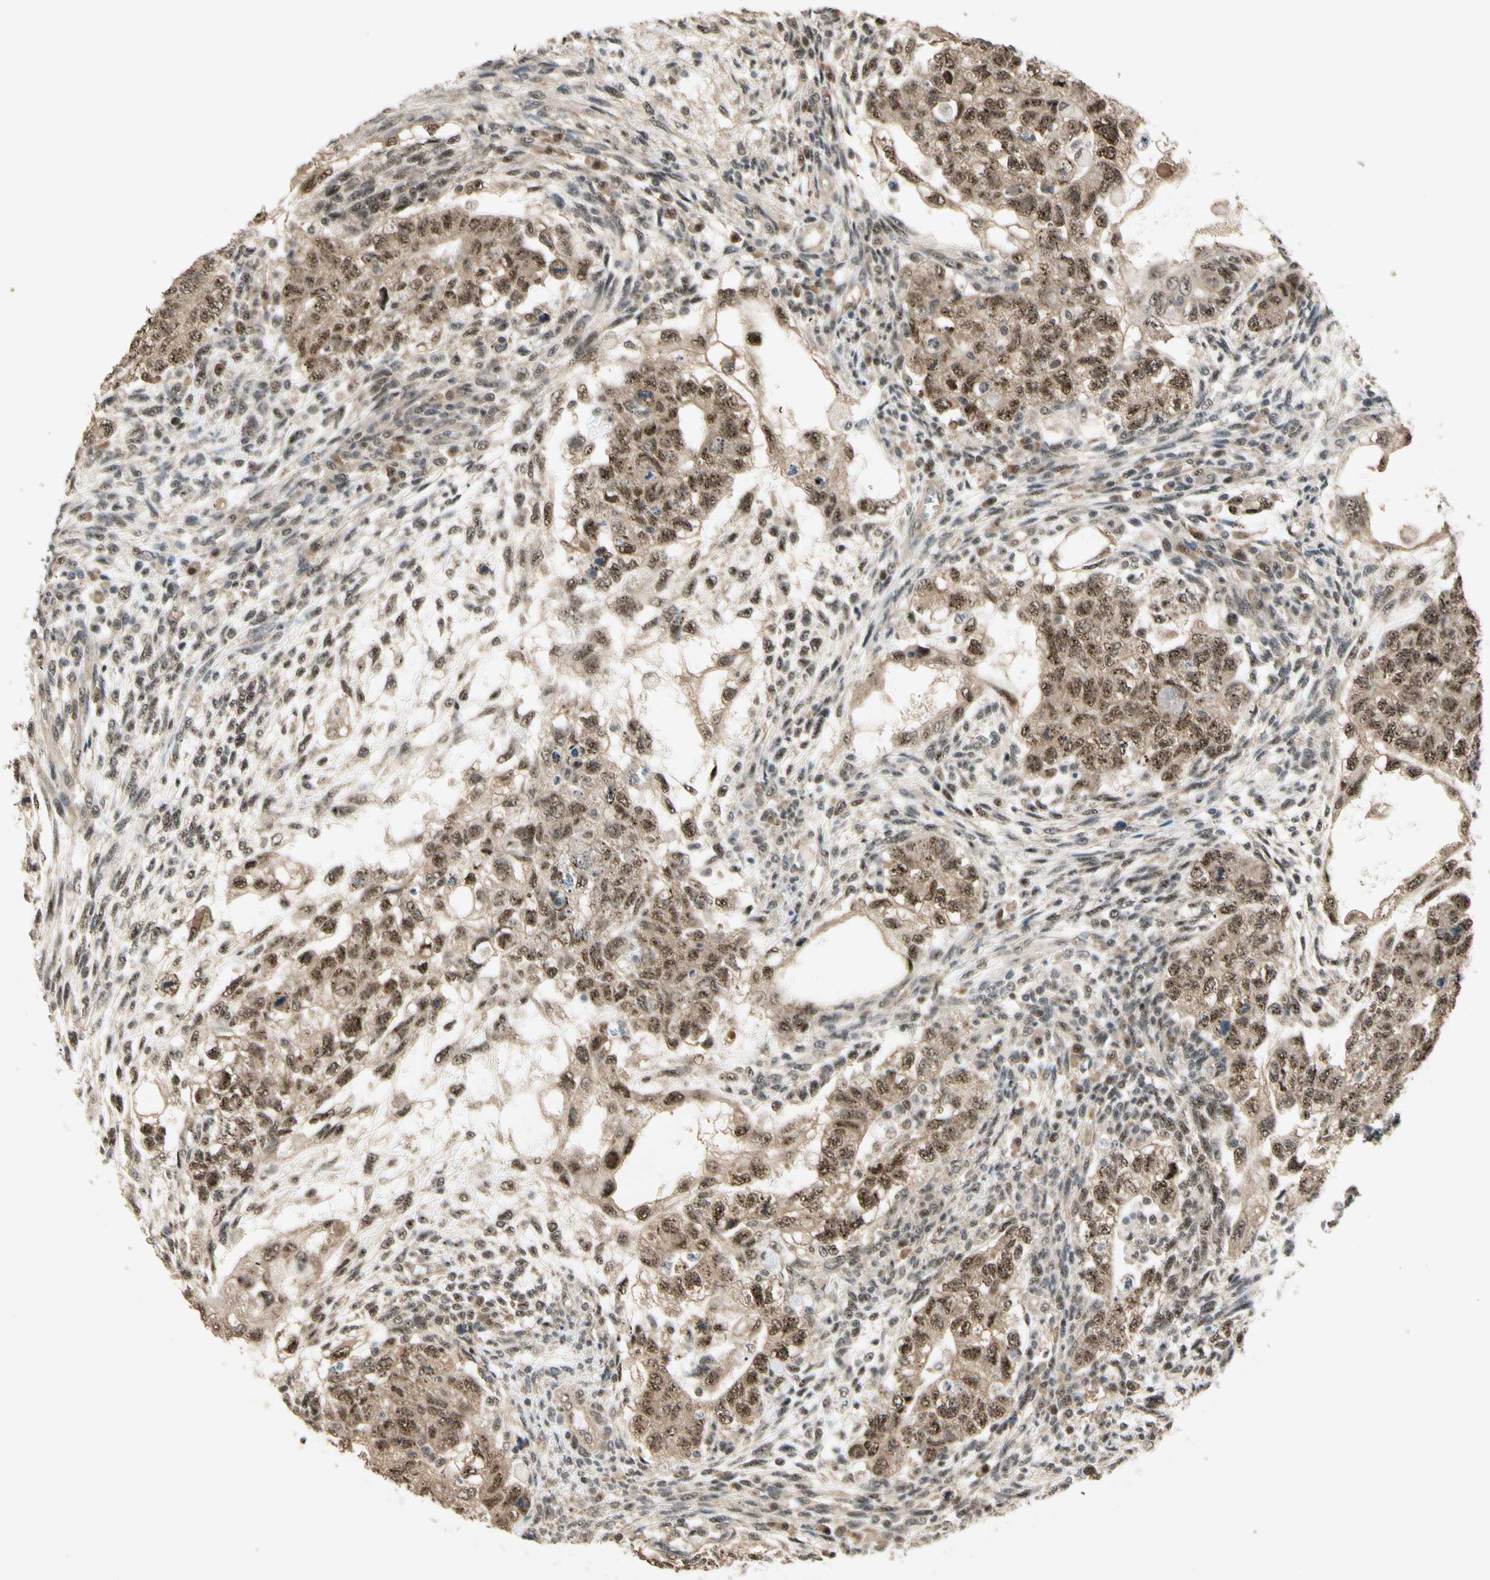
{"staining": {"intensity": "strong", "quantity": ">75%", "location": "cytoplasmic/membranous,nuclear"}, "tissue": "testis cancer", "cell_type": "Tumor cells", "image_type": "cancer", "snomed": [{"axis": "morphology", "description": "Normal tissue, NOS"}, {"axis": "morphology", "description": "Carcinoma, Embryonal, NOS"}, {"axis": "topography", "description": "Testis"}], "caption": "A brown stain highlights strong cytoplasmic/membranous and nuclear staining of a protein in testis embryonal carcinoma tumor cells.", "gene": "MCPH1", "patient": {"sex": "male", "age": 36}}